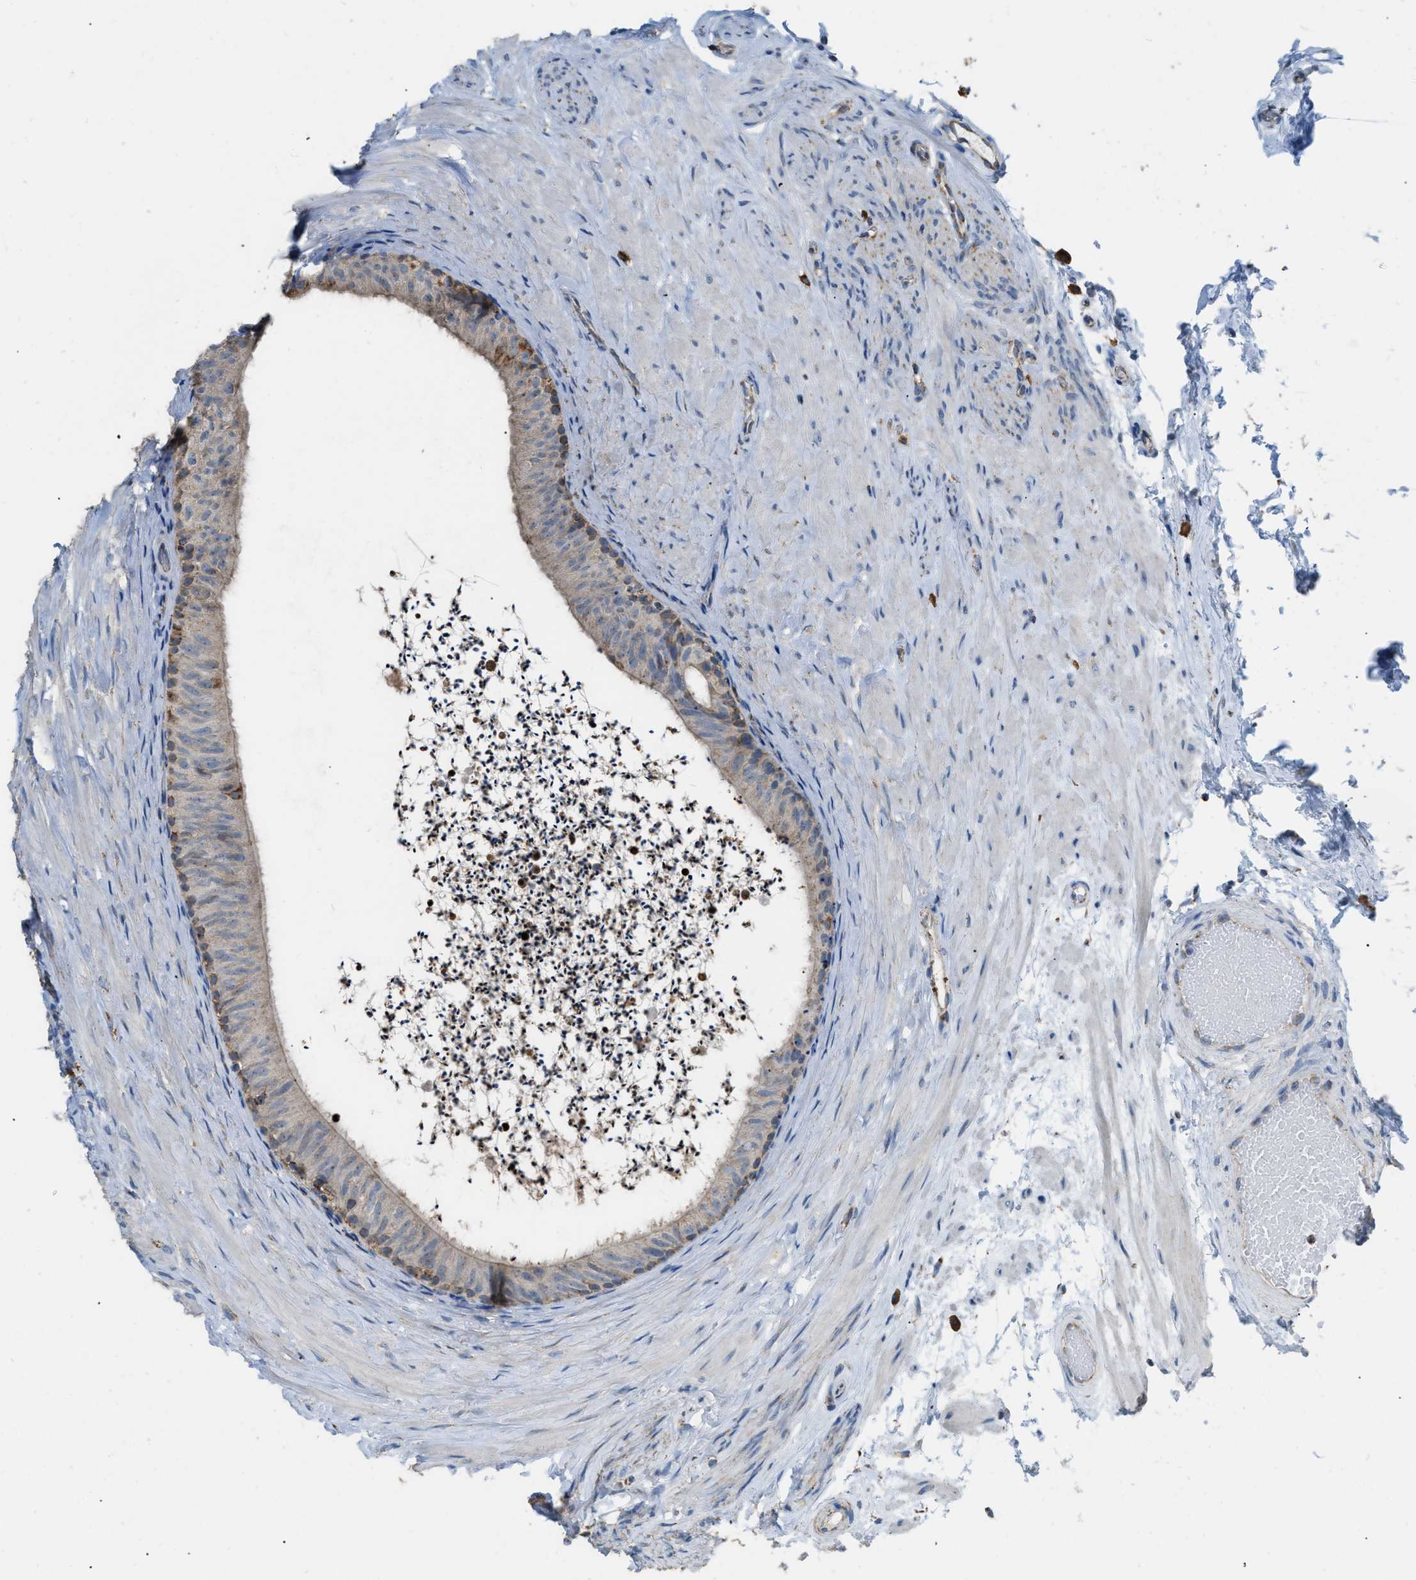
{"staining": {"intensity": "weak", "quantity": ">75%", "location": "cytoplasmic/membranous"}, "tissue": "epididymis", "cell_type": "Glandular cells", "image_type": "normal", "snomed": [{"axis": "morphology", "description": "Normal tissue, NOS"}, {"axis": "topography", "description": "Epididymis"}], "caption": "Immunohistochemistry histopathology image of benign epididymis stained for a protein (brown), which reveals low levels of weak cytoplasmic/membranous expression in approximately >75% of glandular cells.", "gene": "ETFB", "patient": {"sex": "male", "age": 56}}